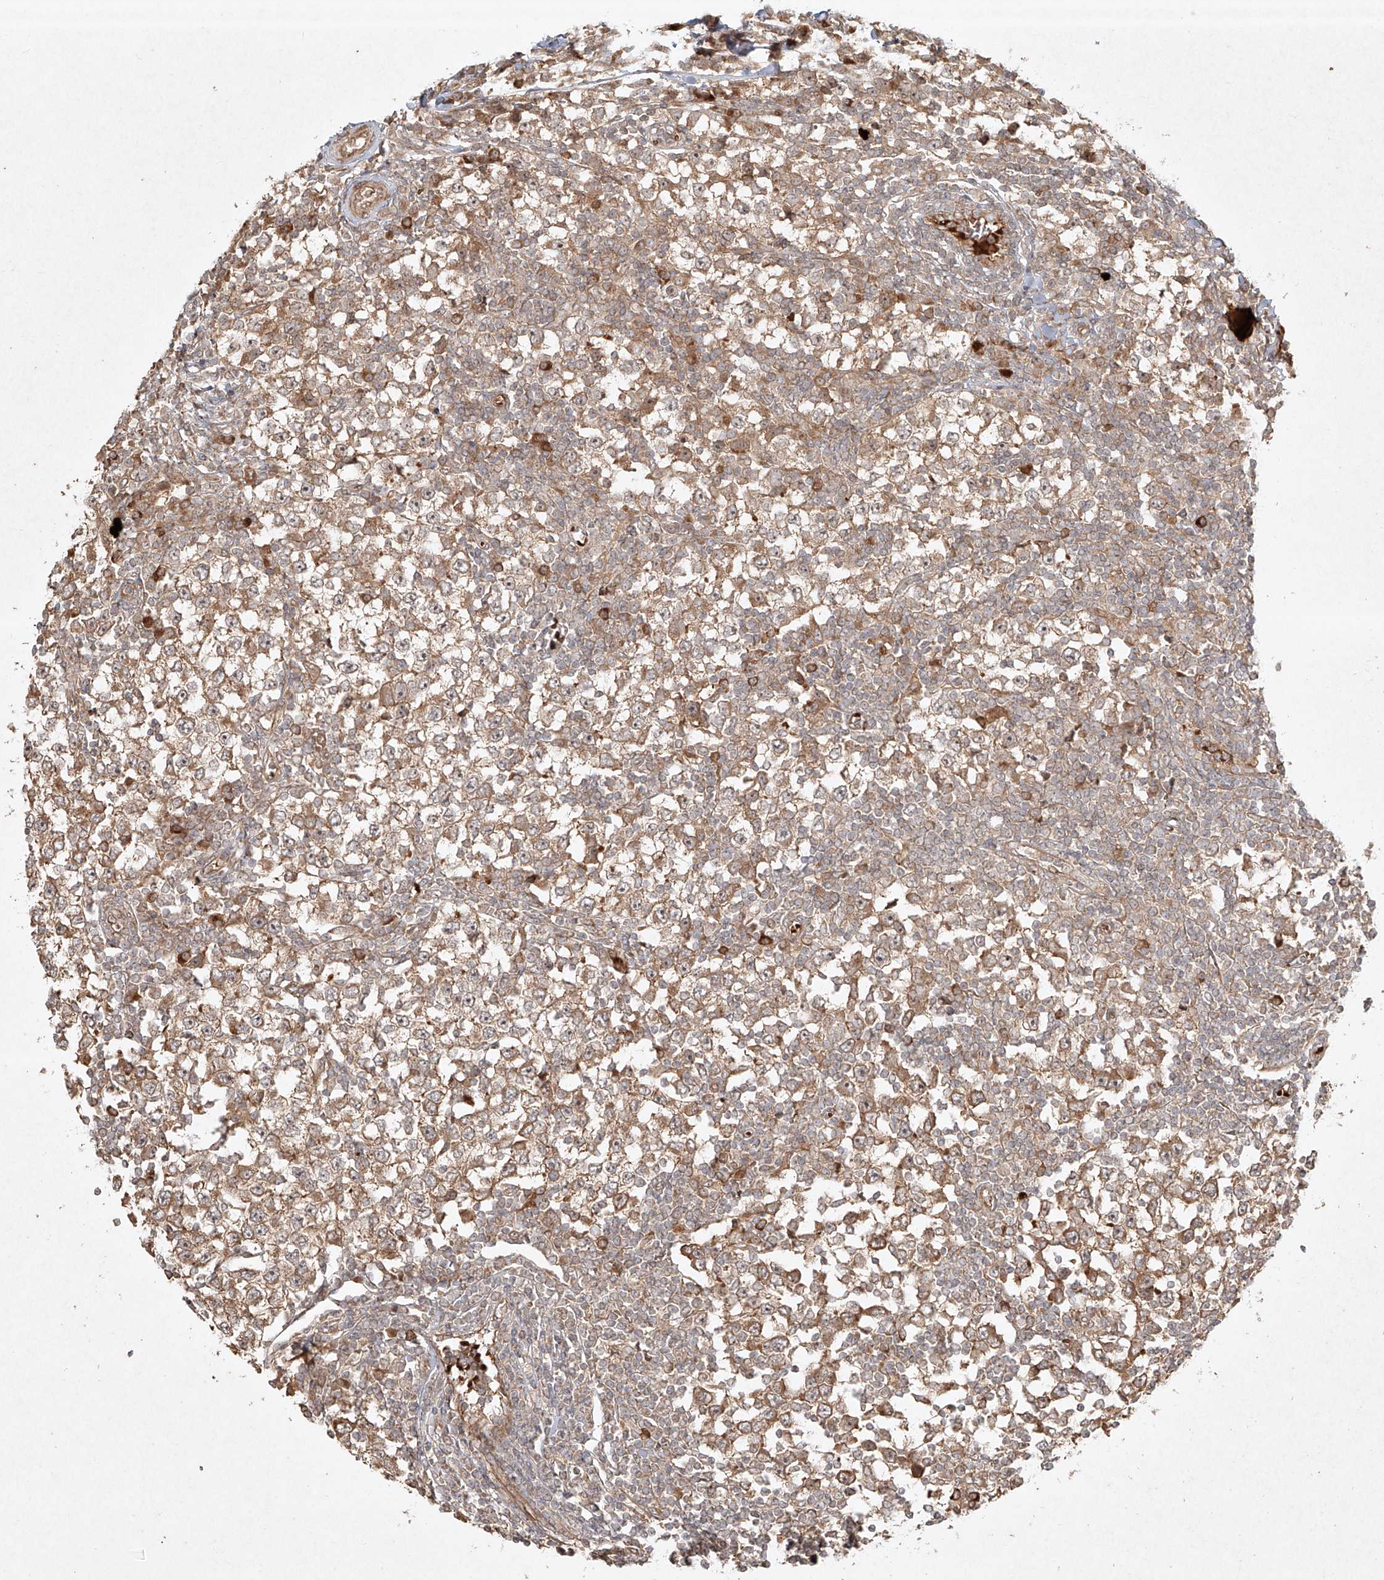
{"staining": {"intensity": "moderate", "quantity": ">75%", "location": "cytoplasmic/membranous"}, "tissue": "testis cancer", "cell_type": "Tumor cells", "image_type": "cancer", "snomed": [{"axis": "morphology", "description": "Seminoma, NOS"}, {"axis": "topography", "description": "Testis"}], "caption": "A brown stain shows moderate cytoplasmic/membranous staining of a protein in seminoma (testis) tumor cells. (Brightfield microscopy of DAB IHC at high magnification).", "gene": "CYYR1", "patient": {"sex": "male", "age": 65}}